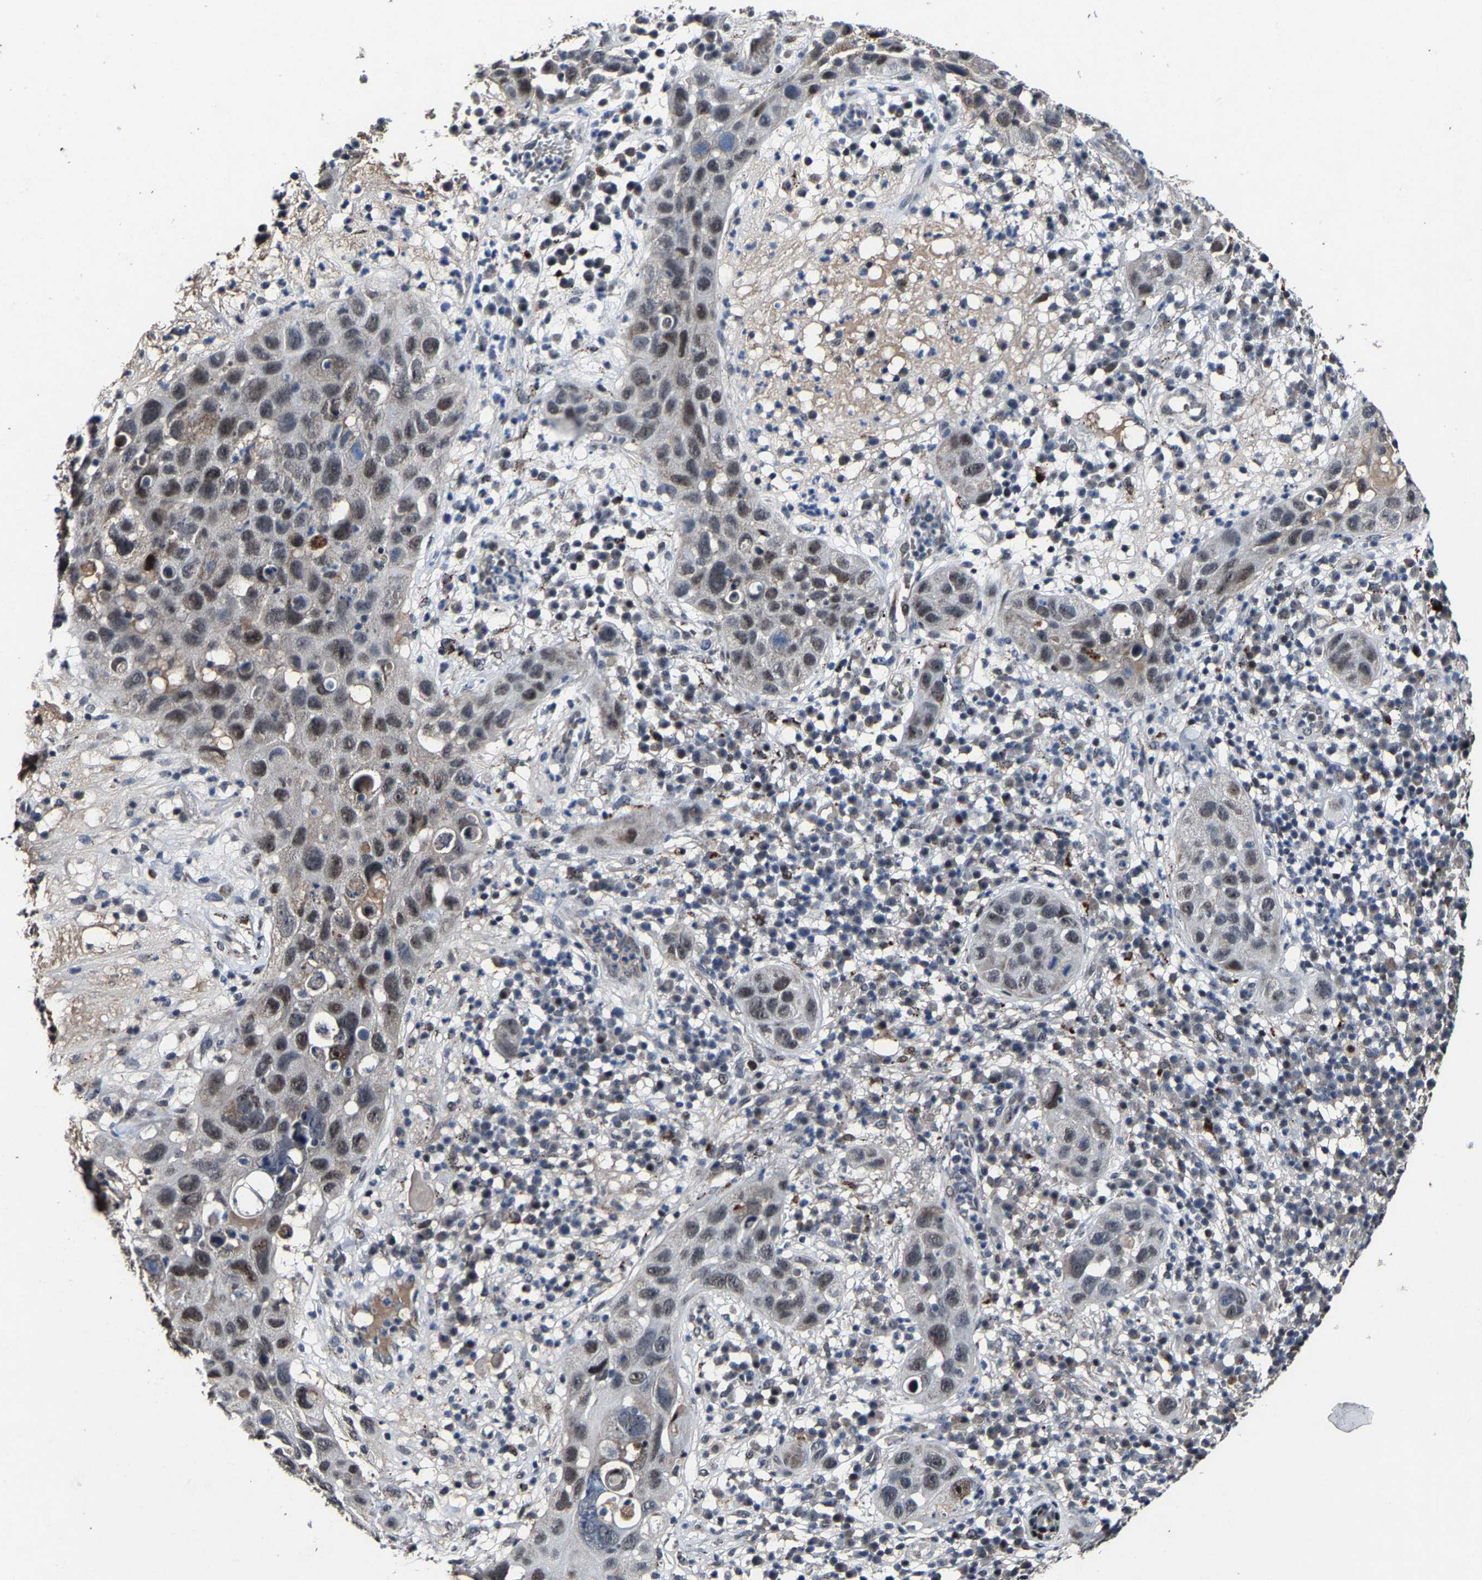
{"staining": {"intensity": "moderate", "quantity": ">75%", "location": "nuclear"}, "tissue": "skin cancer", "cell_type": "Tumor cells", "image_type": "cancer", "snomed": [{"axis": "morphology", "description": "Squamous cell carcinoma in situ, NOS"}, {"axis": "morphology", "description": "Squamous cell carcinoma, NOS"}, {"axis": "topography", "description": "Skin"}], "caption": "Tumor cells show medium levels of moderate nuclear expression in approximately >75% of cells in human squamous cell carcinoma (skin).", "gene": "LSM8", "patient": {"sex": "male", "age": 93}}